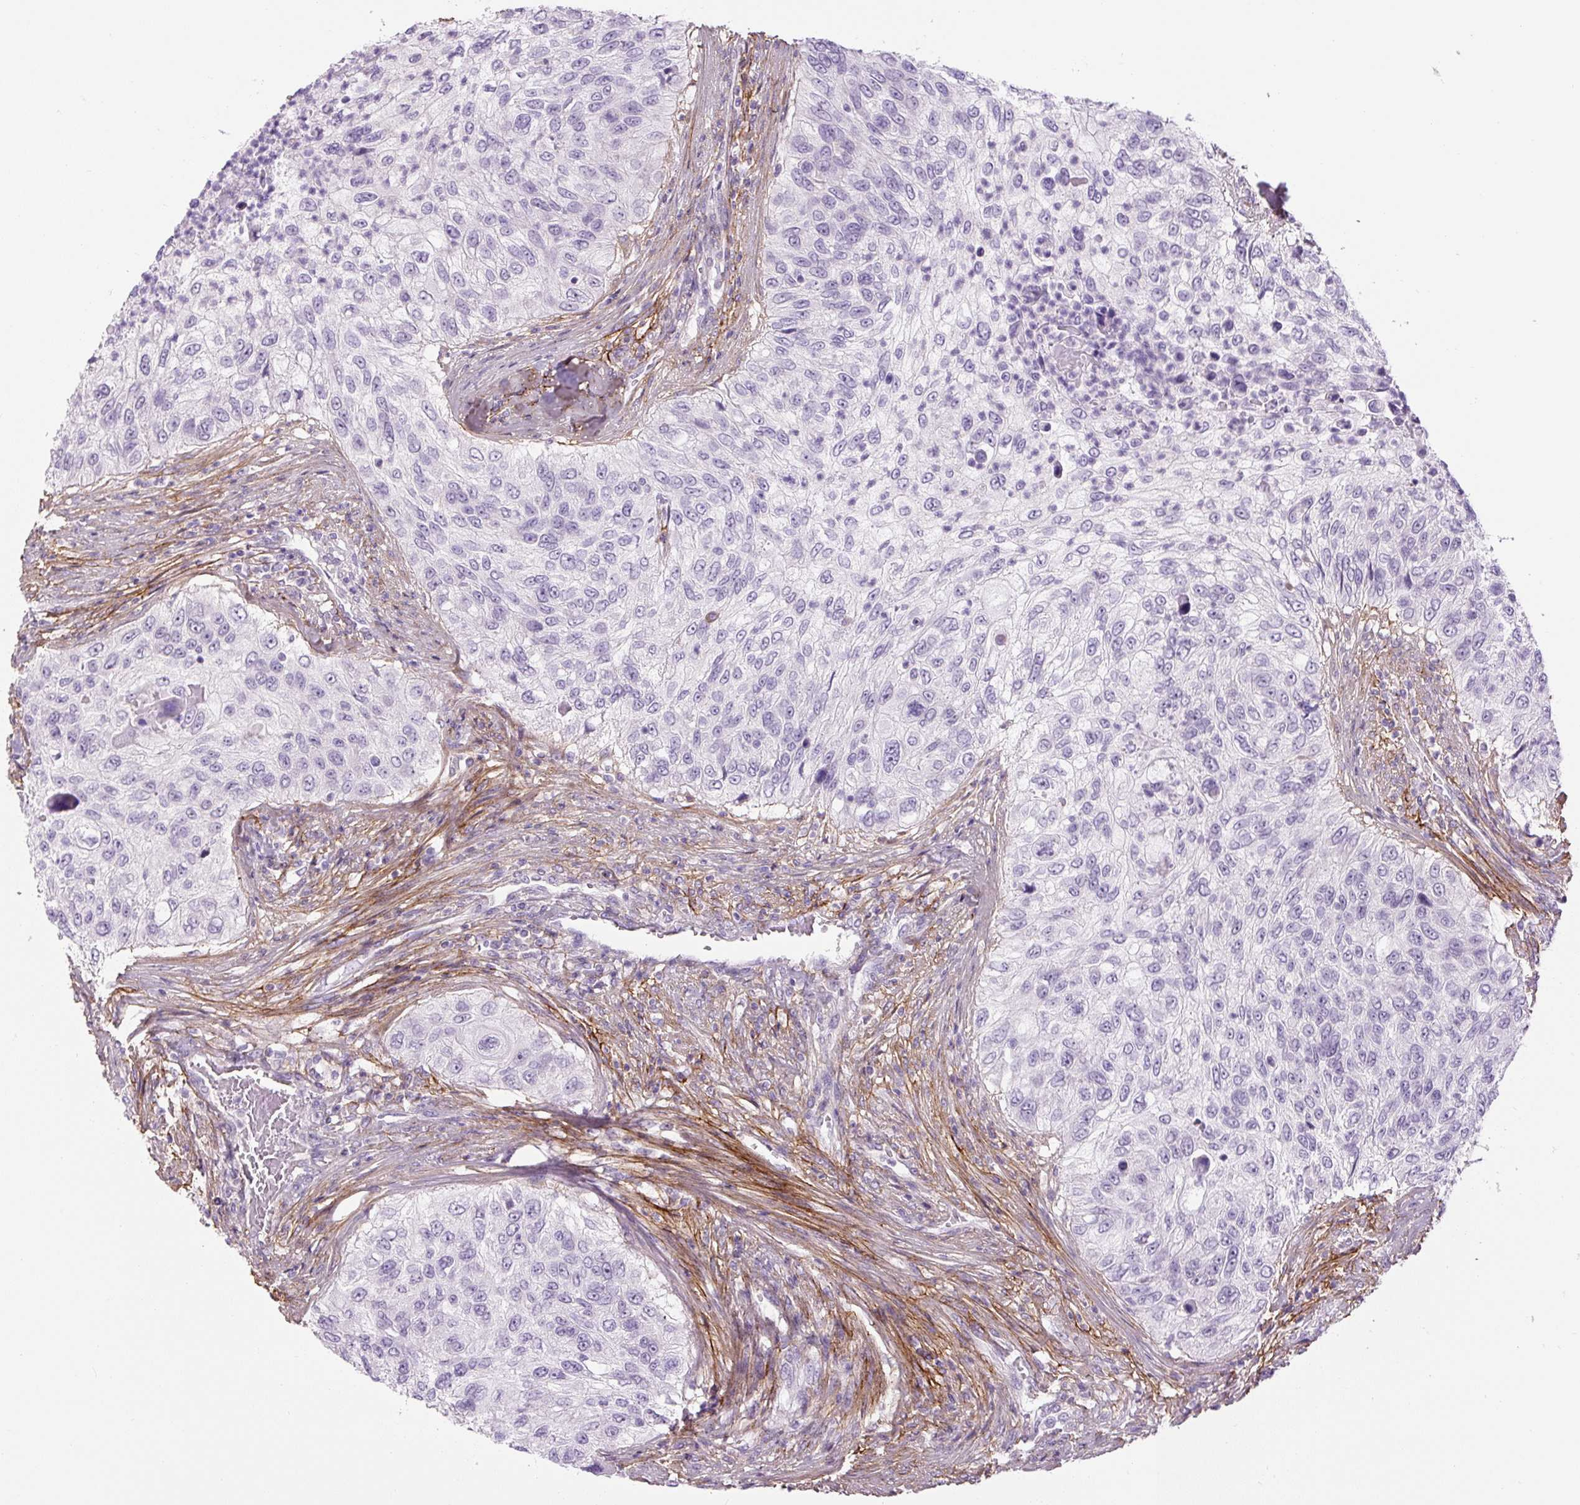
{"staining": {"intensity": "negative", "quantity": "none", "location": "none"}, "tissue": "urothelial cancer", "cell_type": "Tumor cells", "image_type": "cancer", "snomed": [{"axis": "morphology", "description": "Urothelial carcinoma, High grade"}, {"axis": "topography", "description": "Urinary bladder"}], "caption": "IHC of urothelial carcinoma (high-grade) shows no expression in tumor cells.", "gene": "FBN1", "patient": {"sex": "female", "age": 60}}